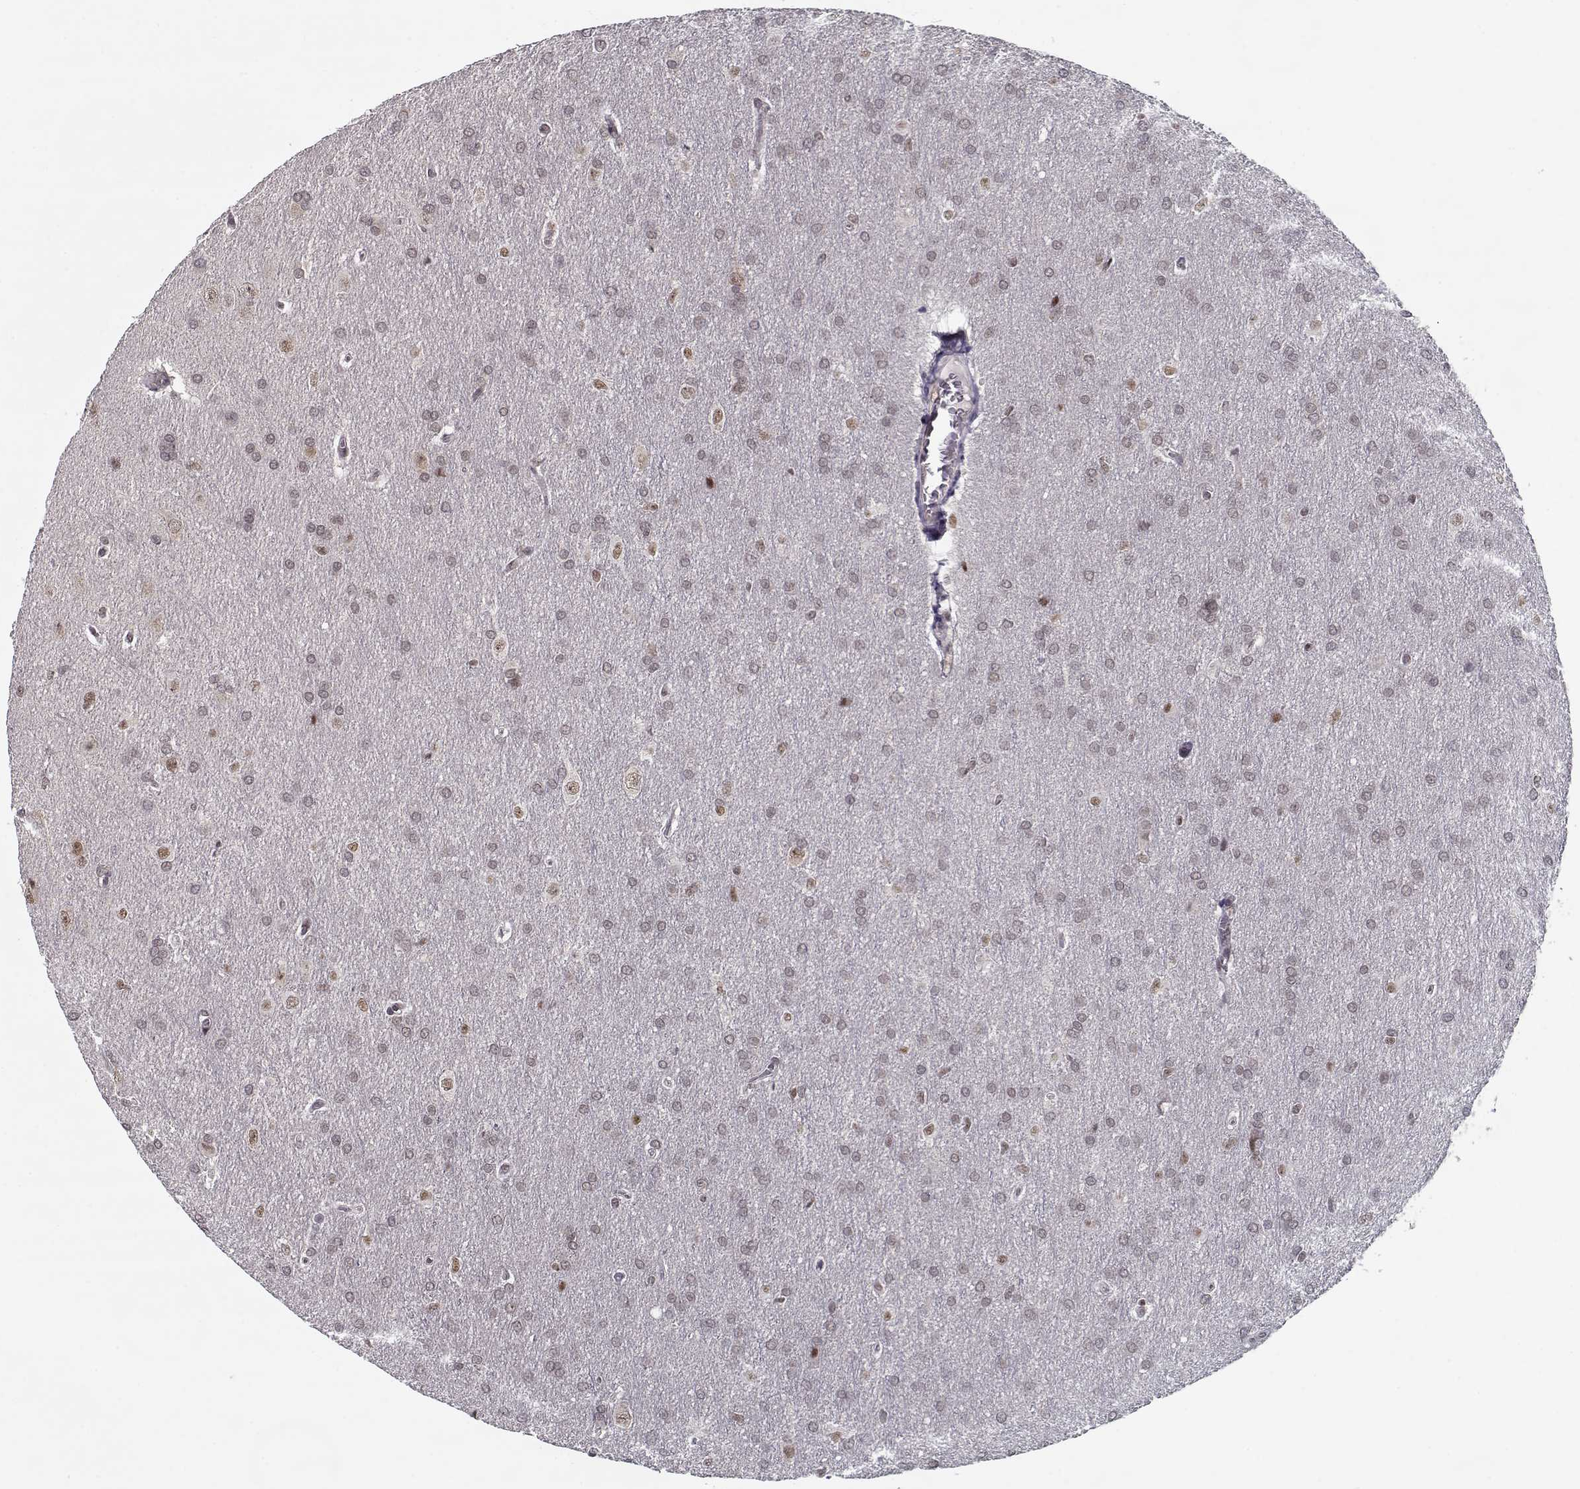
{"staining": {"intensity": "negative", "quantity": "none", "location": "none"}, "tissue": "glioma", "cell_type": "Tumor cells", "image_type": "cancer", "snomed": [{"axis": "morphology", "description": "Glioma, malignant, Low grade"}, {"axis": "topography", "description": "Brain"}], "caption": "Immunohistochemical staining of low-grade glioma (malignant) demonstrates no significant staining in tumor cells.", "gene": "TESPA1", "patient": {"sex": "female", "age": 32}}